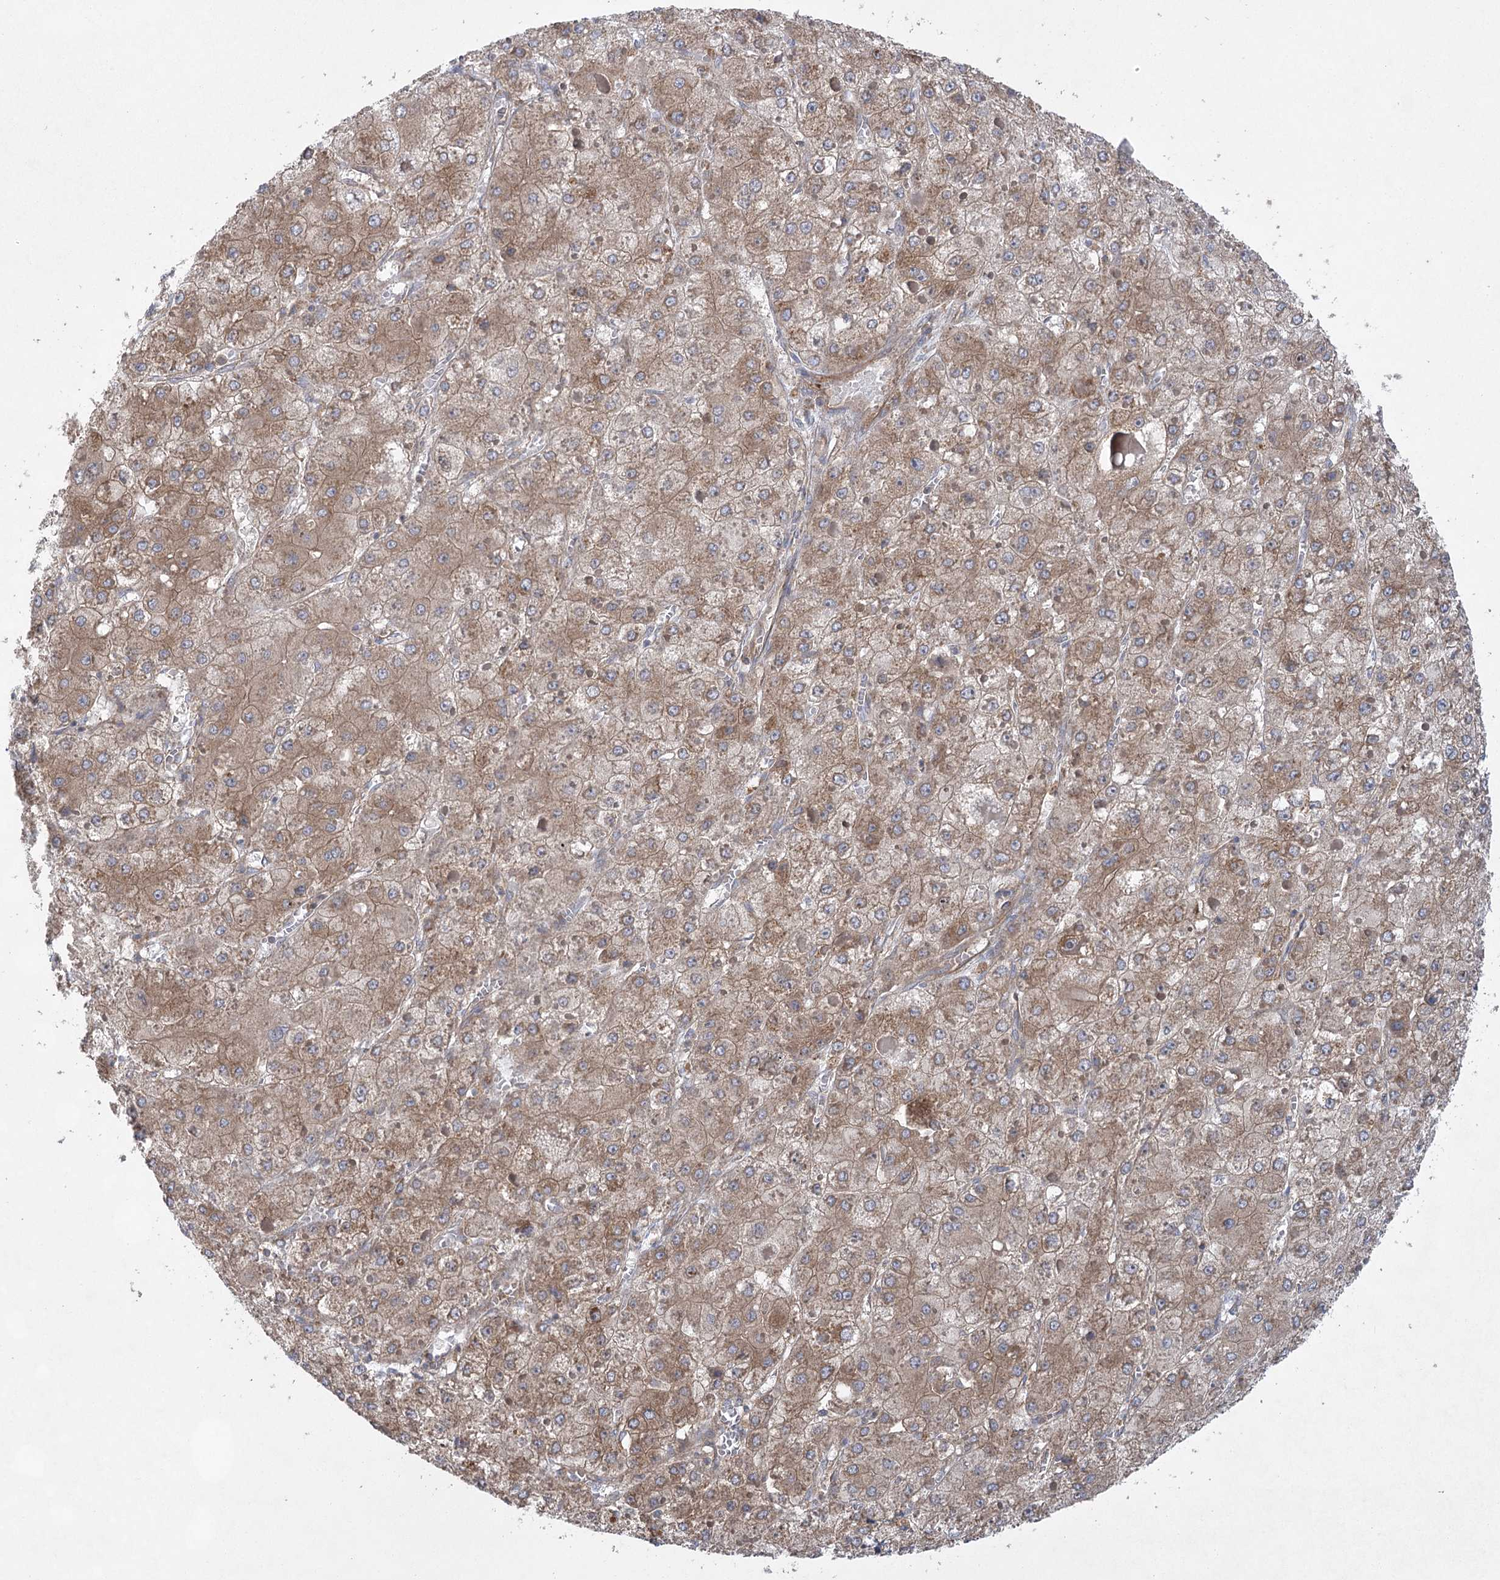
{"staining": {"intensity": "moderate", "quantity": ">75%", "location": "cytoplasmic/membranous"}, "tissue": "liver cancer", "cell_type": "Tumor cells", "image_type": "cancer", "snomed": [{"axis": "morphology", "description": "Carcinoma, Hepatocellular, NOS"}, {"axis": "topography", "description": "Liver"}], "caption": "Immunohistochemical staining of human hepatocellular carcinoma (liver) reveals medium levels of moderate cytoplasmic/membranous protein positivity in about >75% of tumor cells.", "gene": "EIF3A", "patient": {"sex": "female", "age": 73}}